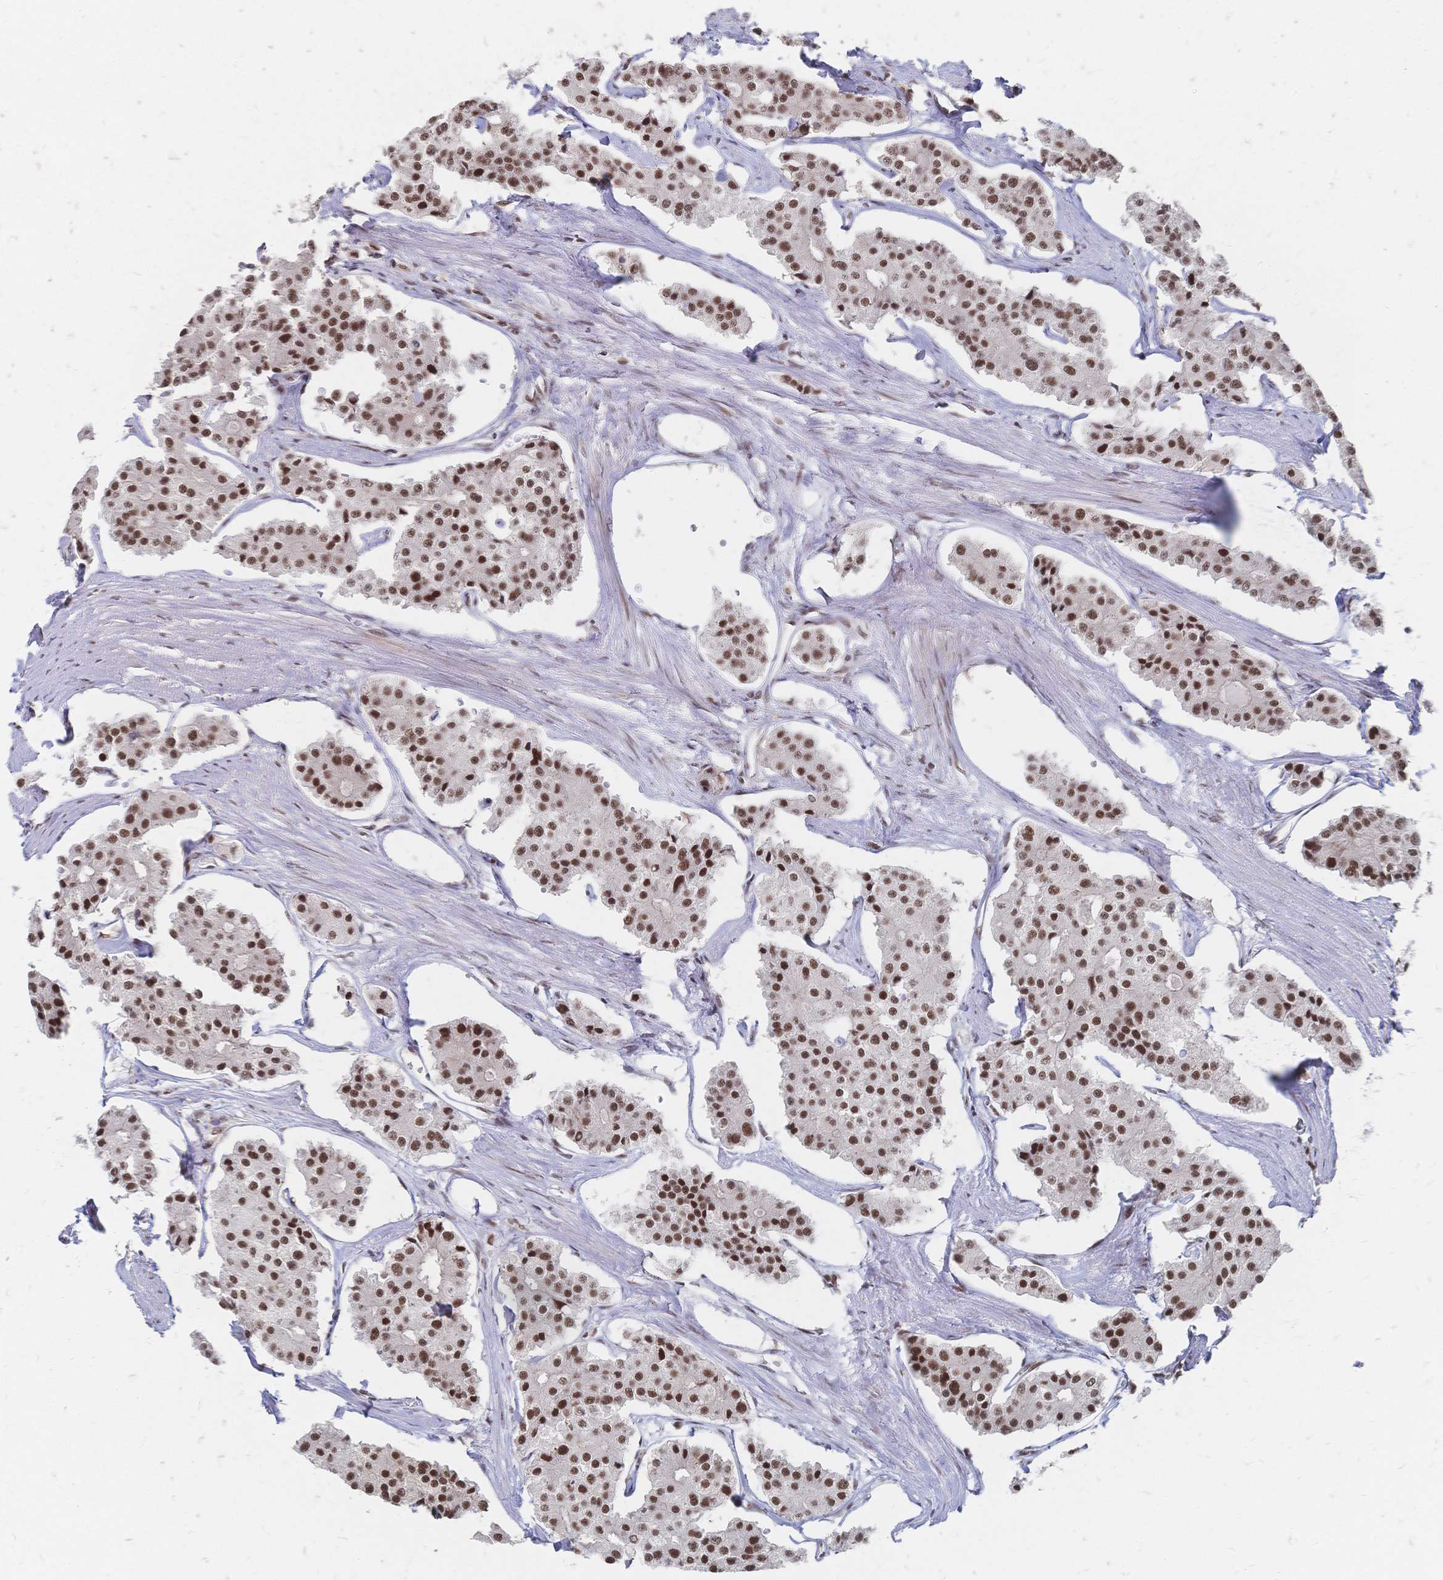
{"staining": {"intensity": "moderate", "quantity": ">75%", "location": "nuclear"}, "tissue": "carcinoid", "cell_type": "Tumor cells", "image_type": "cancer", "snomed": [{"axis": "morphology", "description": "Carcinoid, malignant, NOS"}, {"axis": "topography", "description": "Small intestine"}], "caption": "Carcinoid stained with a protein marker reveals moderate staining in tumor cells.", "gene": "NELFA", "patient": {"sex": "female", "age": 65}}